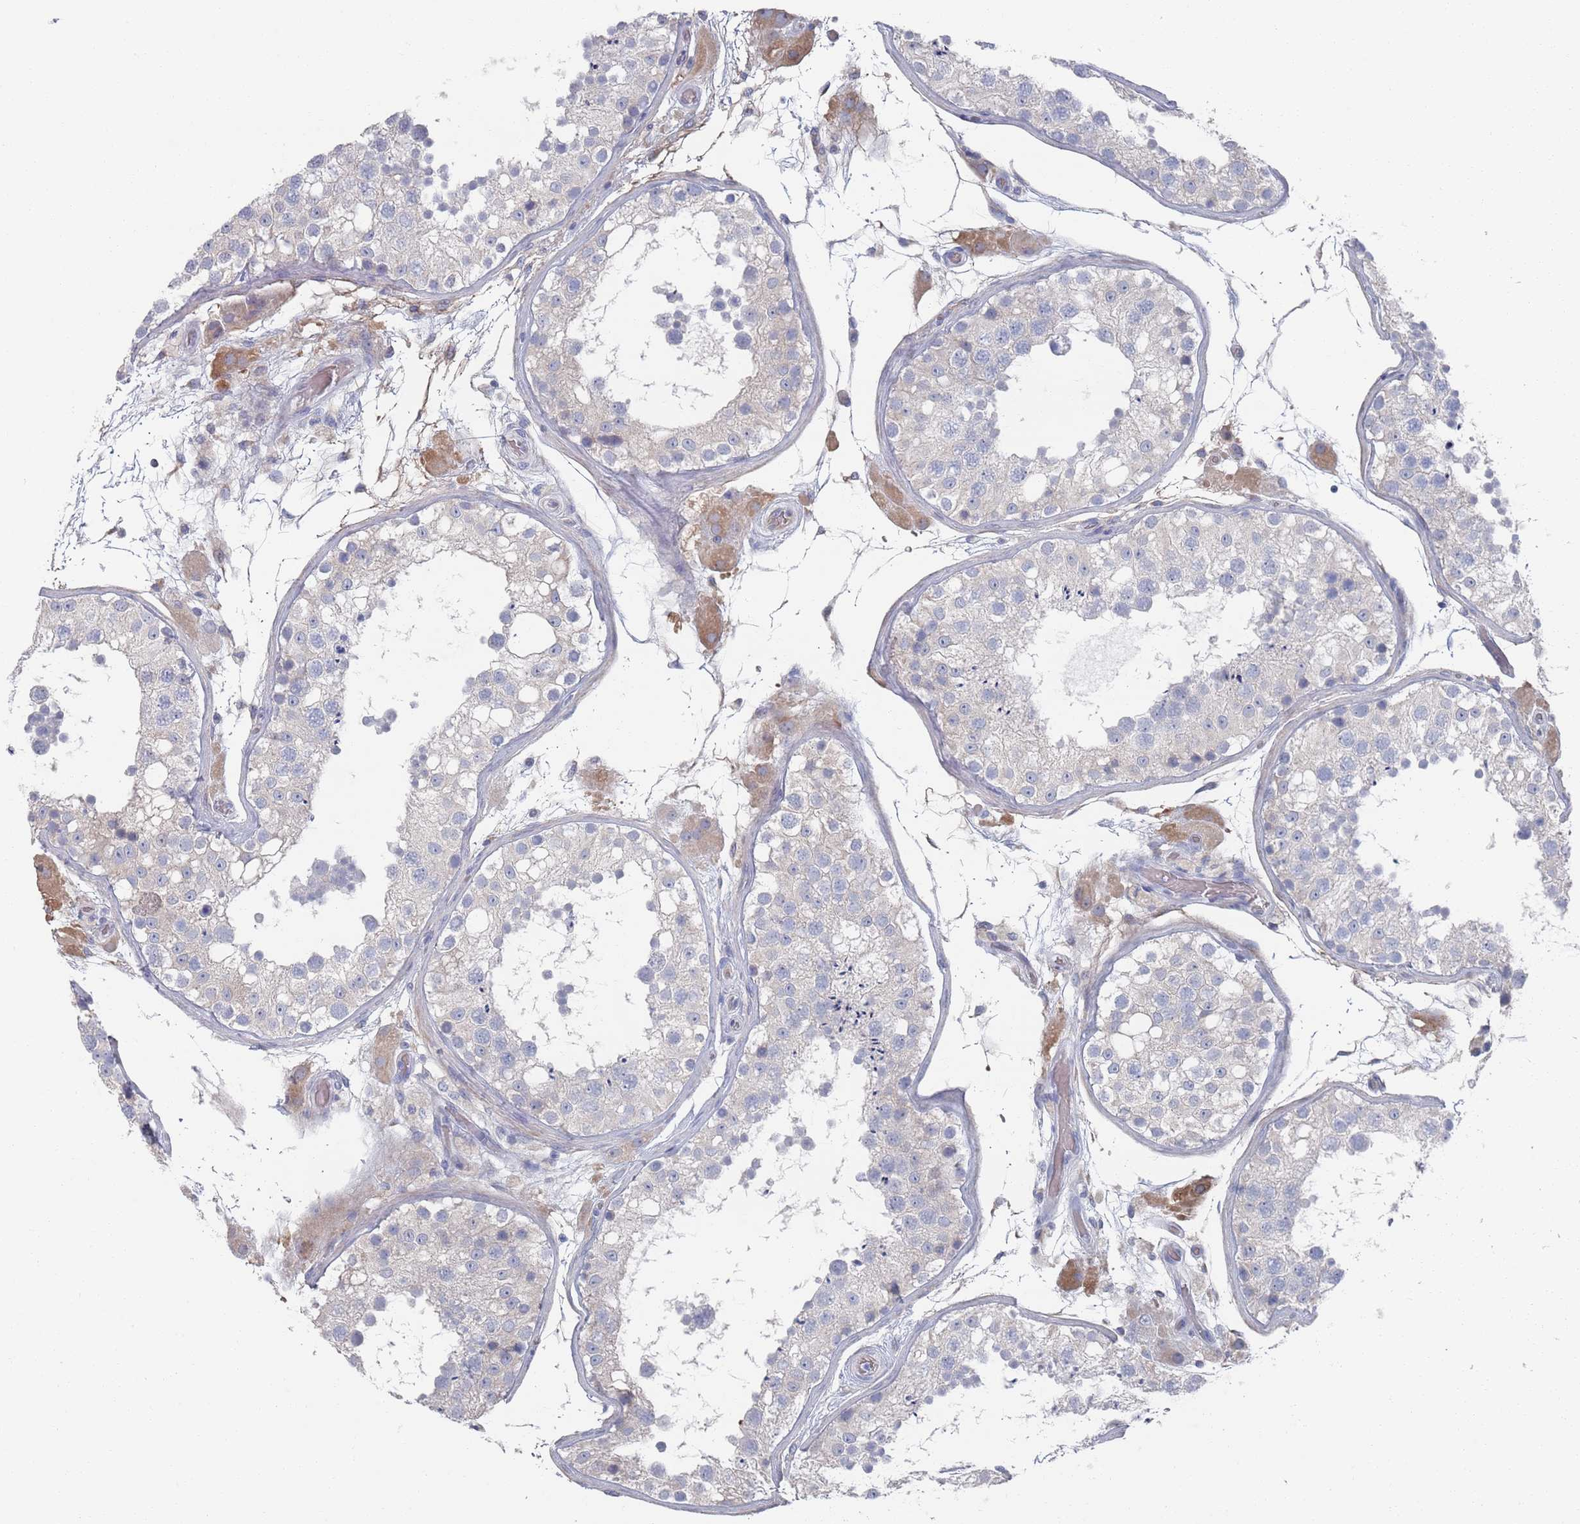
{"staining": {"intensity": "weak", "quantity": "<25%", "location": "cytoplasmic/membranous"}, "tissue": "testis", "cell_type": "Cells in seminiferous ducts", "image_type": "normal", "snomed": [{"axis": "morphology", "description": "Normal tissue, NOS"}, {"axis": "topography", "description": "Testis"}], "caption": "Immunohistochemistry (IHC) histopathology image of benign human testis stained for a protein (brown), which displays no staining in cells in seminiferous ducts. Nuclei are stained in blue.", "gene": "TMCO3", "patient": {"sex": "male", "age": 26}}